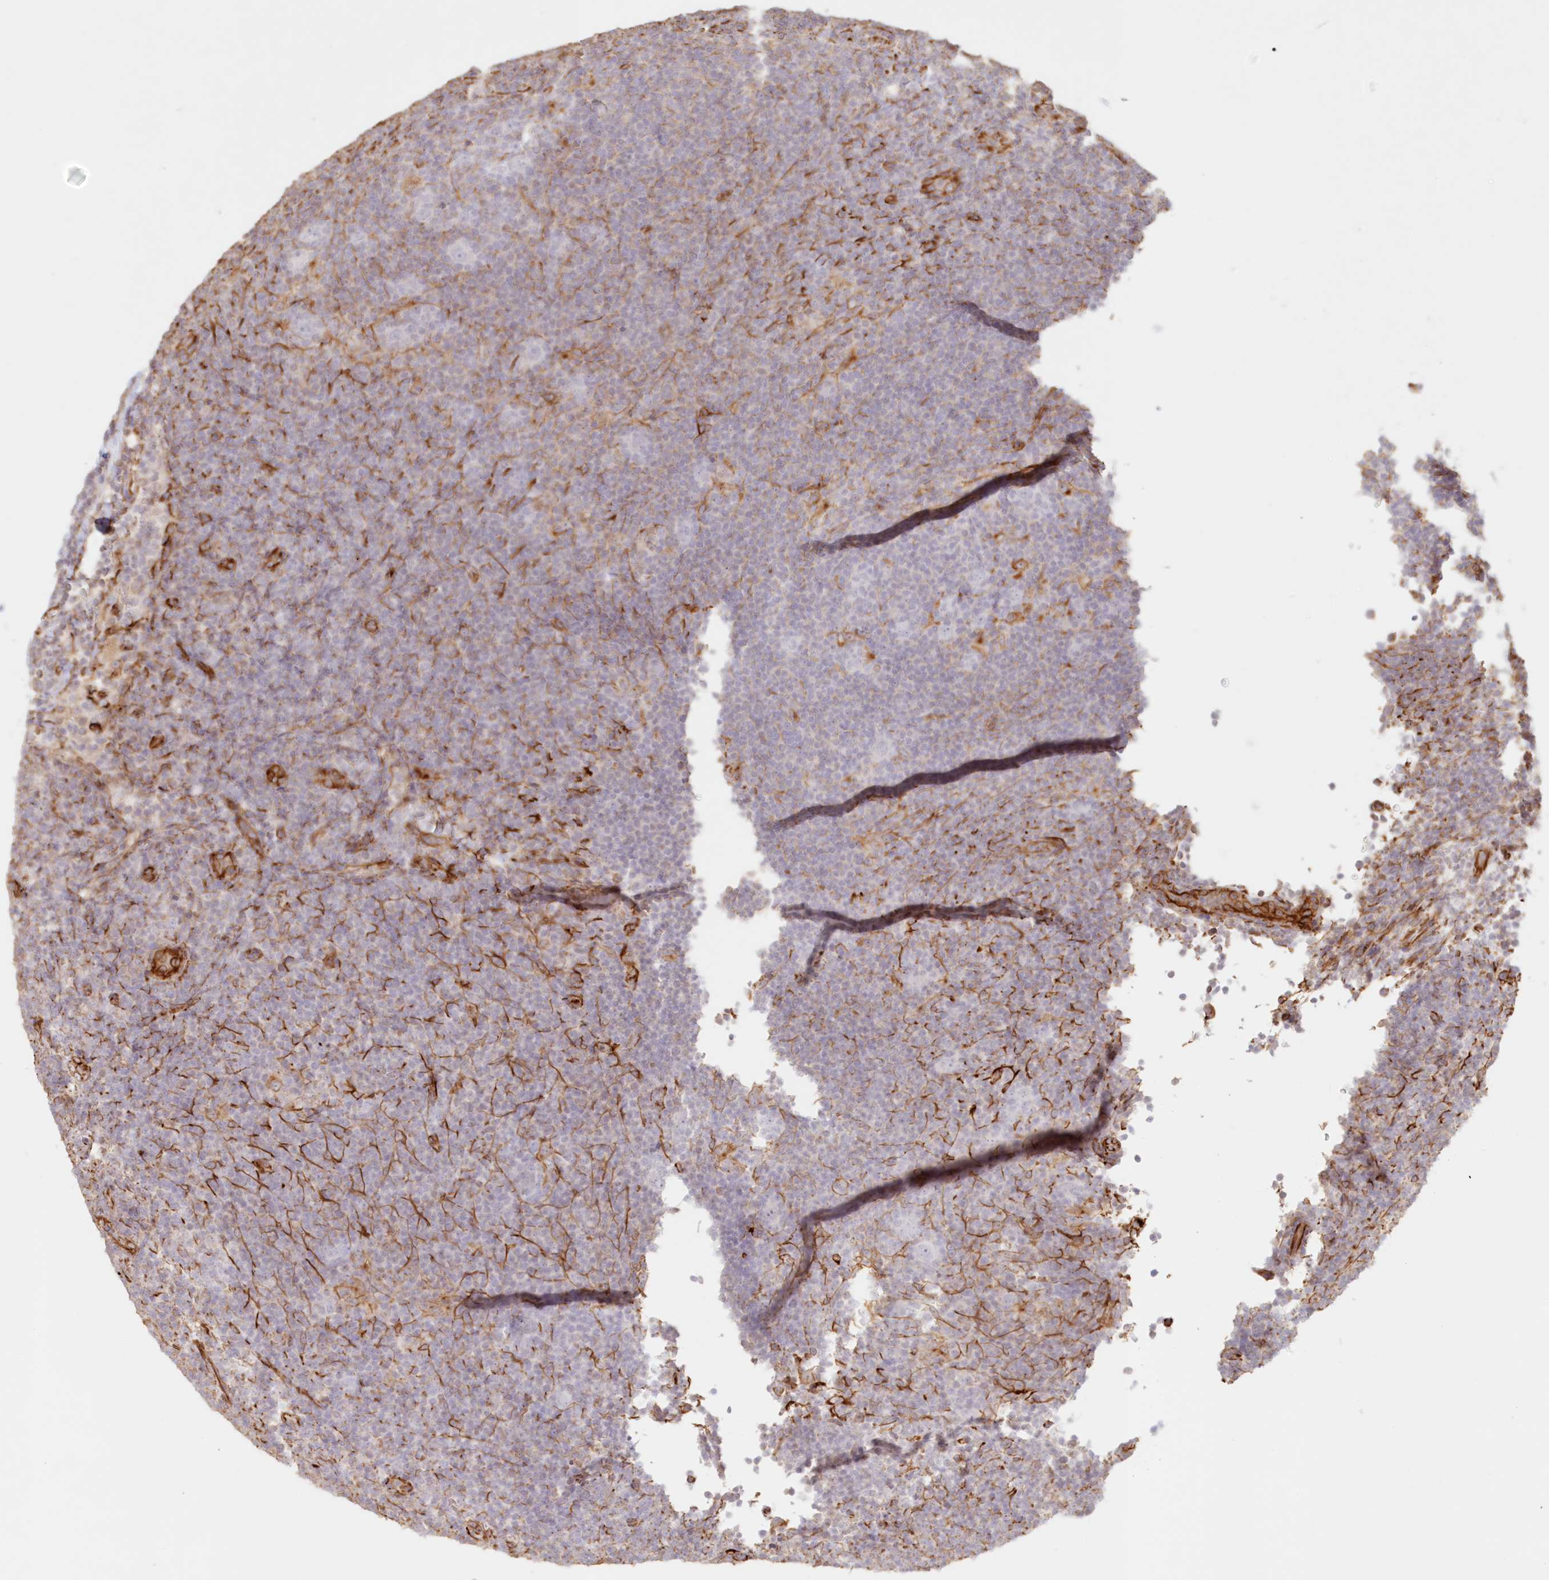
{"staining": {"intensity": "negative", "quantity": "none", "location": "none"}, "tissue": "lymphoma", "cell_type": "Tumor cells", "image_type": "cancer", "snomed": [{"axis": "morphology", "description": "Hodgkin's disease, NOS"}, {"axis": "topography", "description": "Lymph node"}], "caption": "Immunohistochemistry image of lymphoma stained for a protein (brown), which demonstrates no positivity in tumor cells.", "gene": "DMRTB1", "patient": {"sex": "female", "age": 57}}